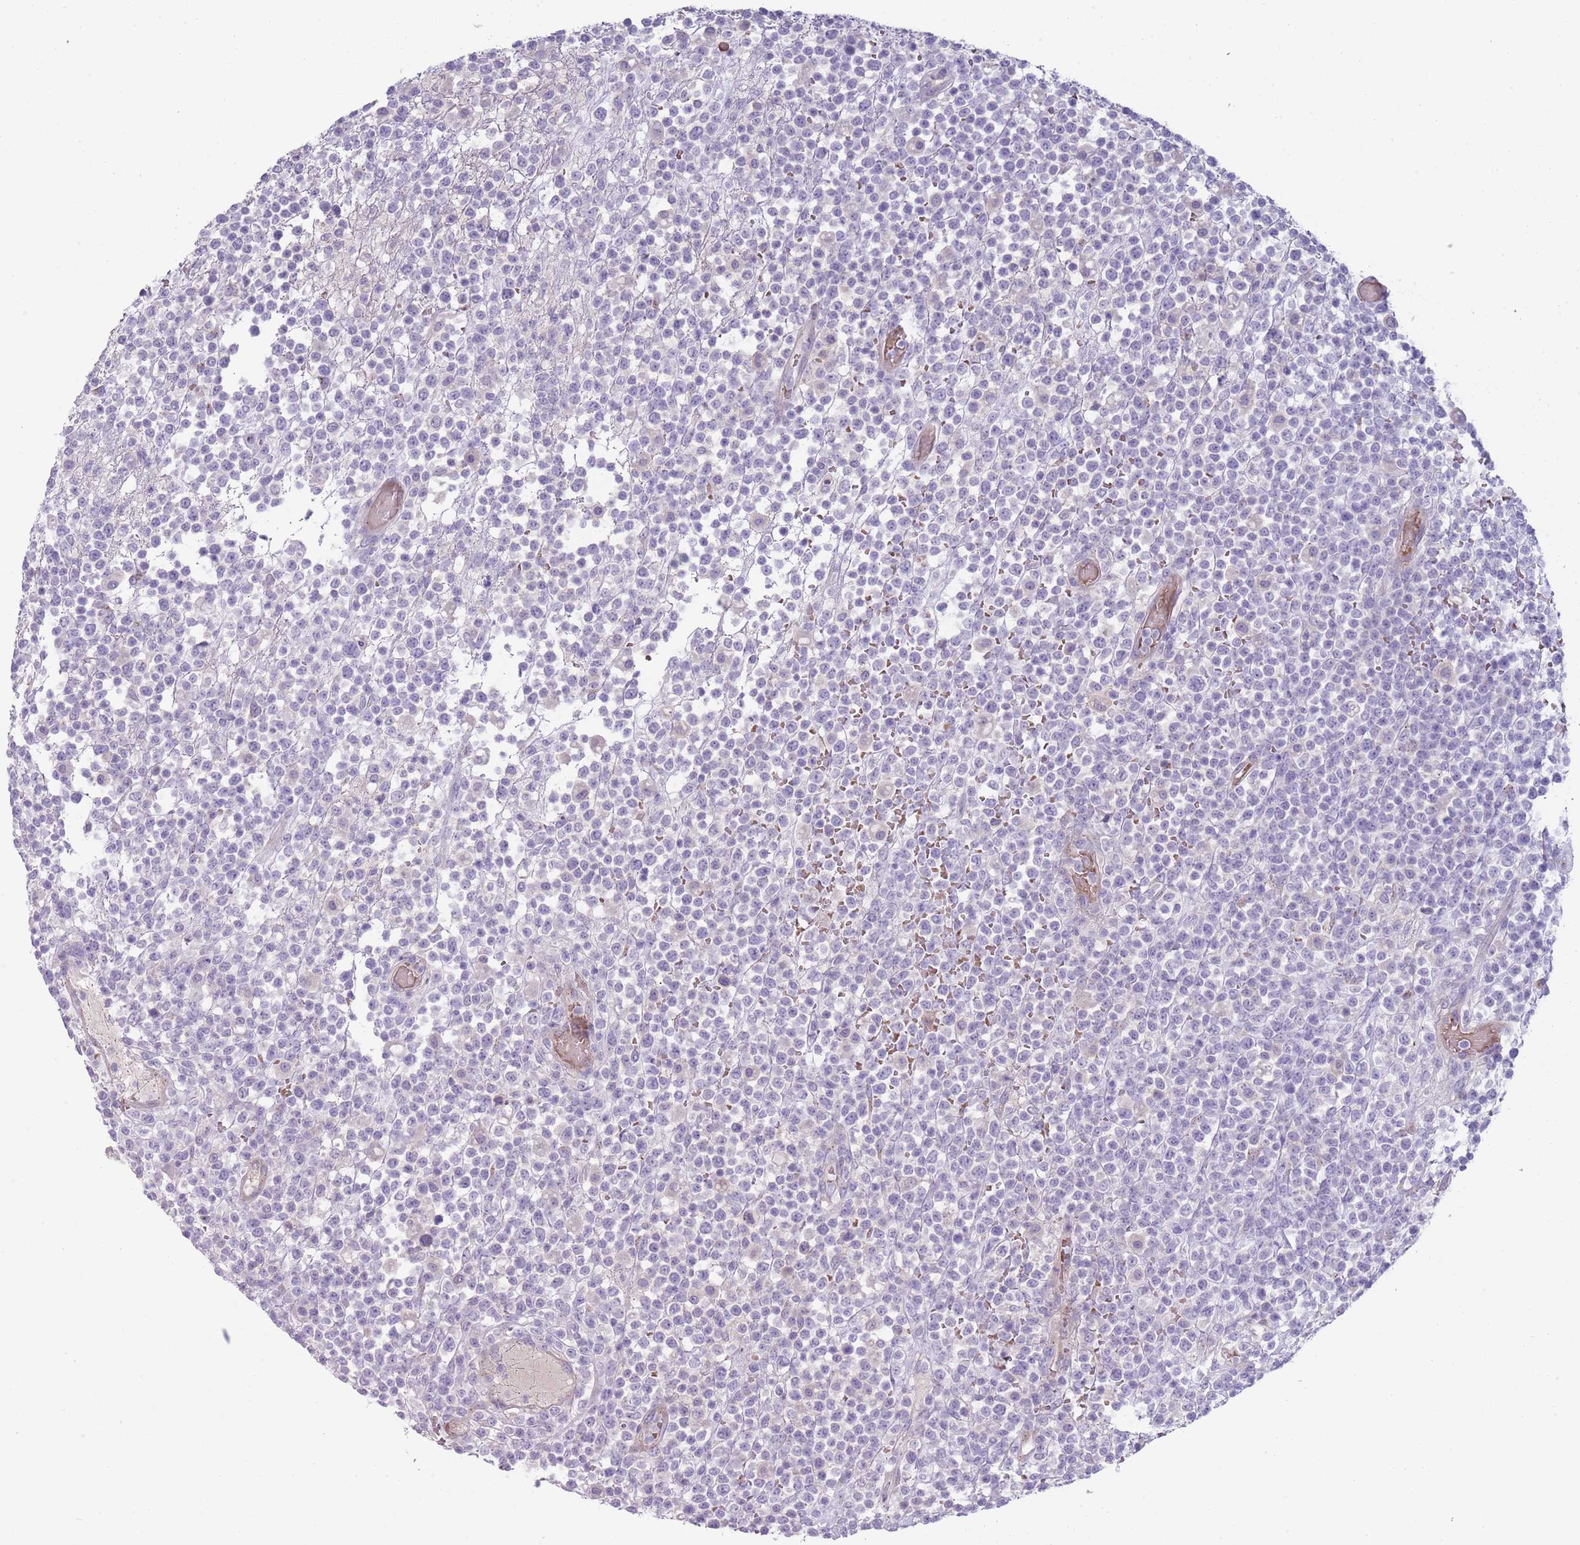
{"staining": {"intensity": "negative", "quantity": "none", "location": "none"}, "tissue": "lymphoma", "cell_type": "Tumor cells", "image_type": "cancer", "snomed": [{"axis": "morphology", "description": "Malignant lymphoma, non-Hodgkin's type, High grade"}, {"axis": "topography", "description": "Colon"}], "caption": "A high-resolution micrograph shows IHC staining of malignant lymphoma, non-Hodgkin's type (high-grade), which displays no significant expression in tumor cells.", "gene": "TINAGL1", "patient": {"sex": "female", "age": 53}}